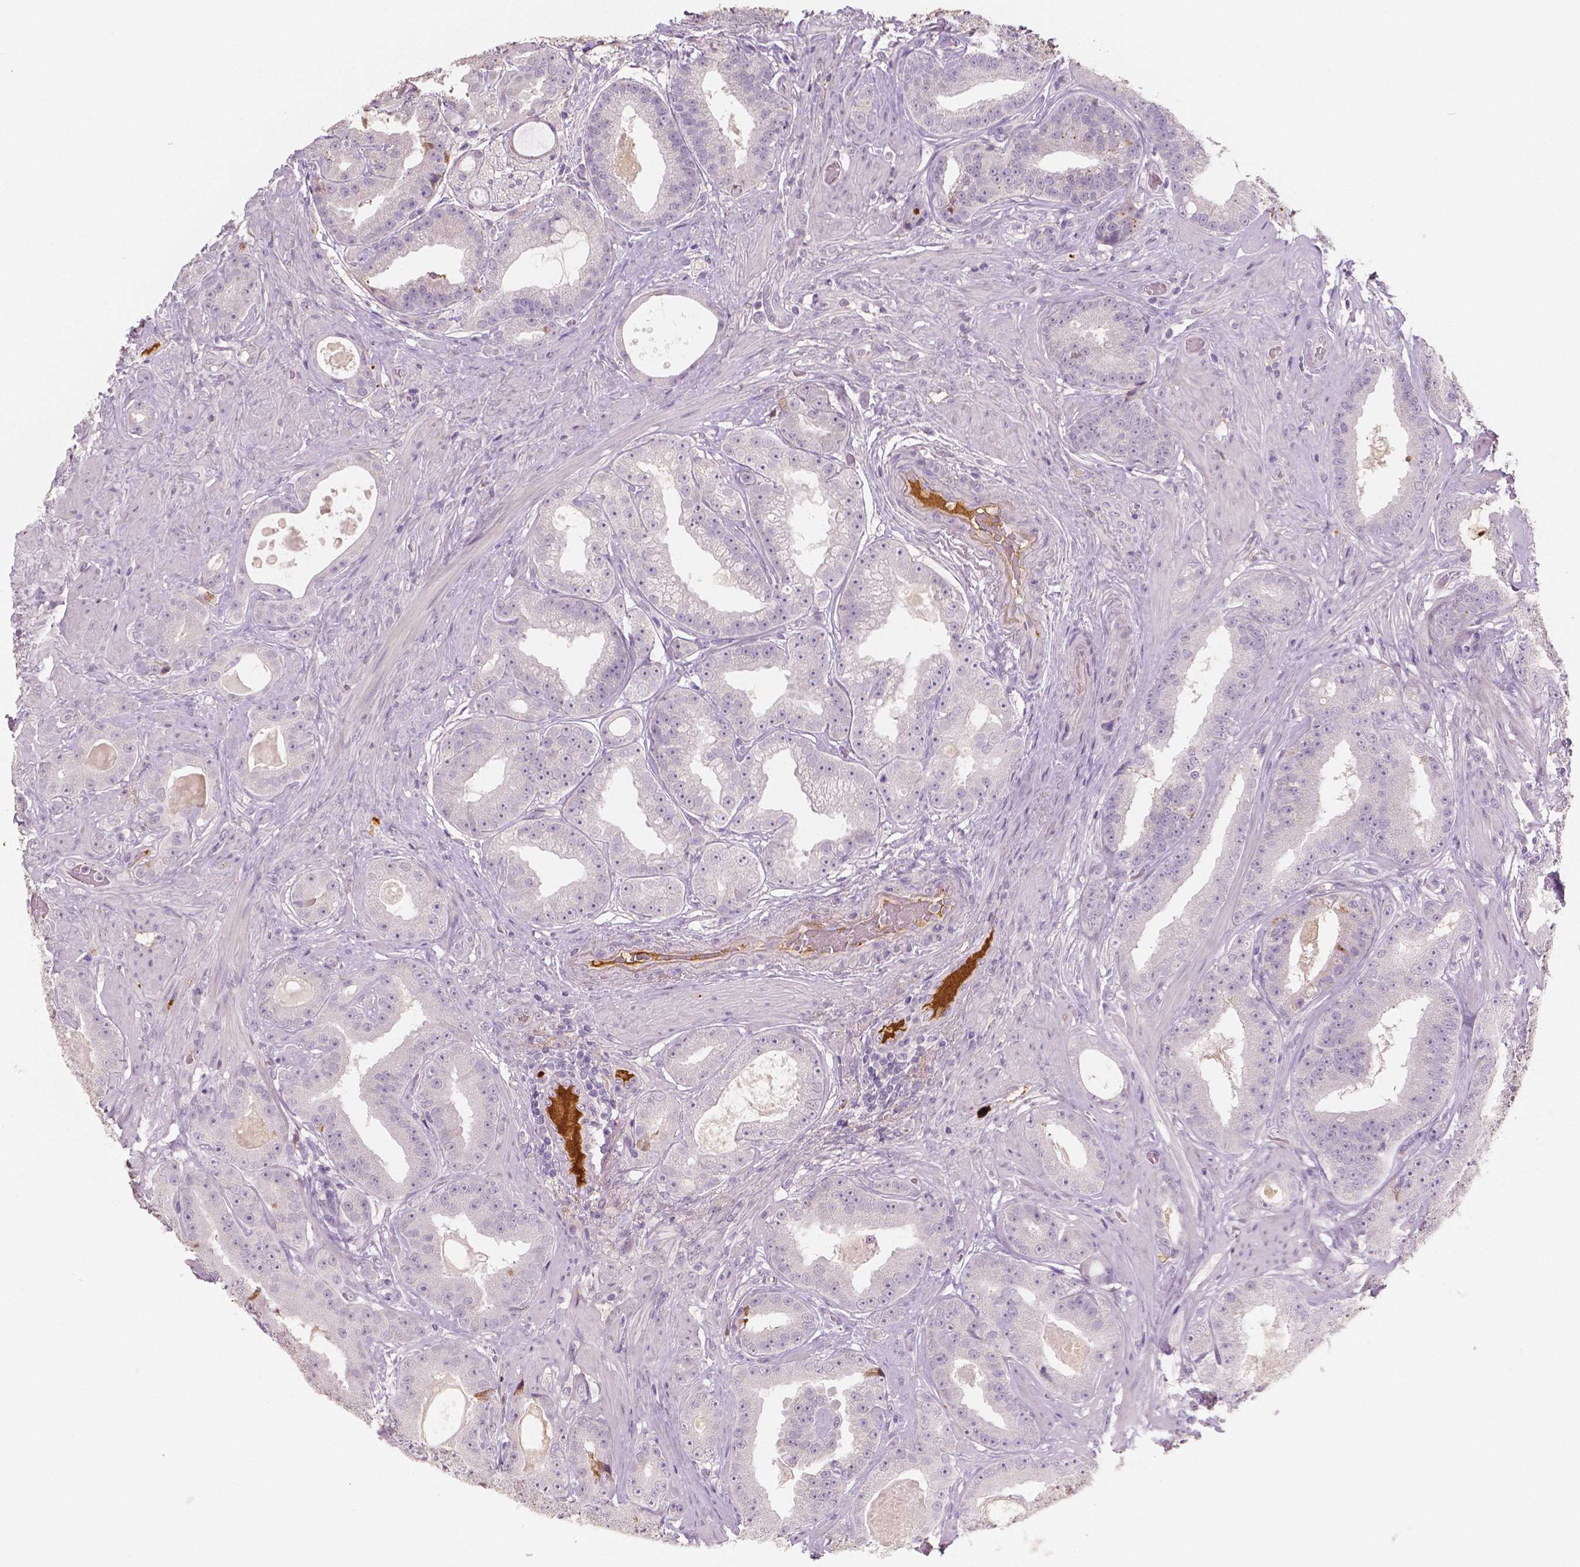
{"staining": {"intensity": "negative", "quantity": "none", "location": "none"}, "tissue": "prostate cancer", "cell_type": "Tumor cells", "image_type": "cancer", "snomed": [{"axis": "morphology", "description": "Adenocarcinoma, Low grade"}, {"axis": "topography", "description": "Prostate"}], "caption": "DAB immunohistochemical staining of human low-grade adenocarcinoma (prostate) shows no significant positivity in tumor cells. (Brightfield microscopy of DAB (3,3'-diaminobenzidine) immunohistochemistry (IHC) at high magnification).", "gene": "APOA4", "patient": {"sex": "male", "age": 60}}